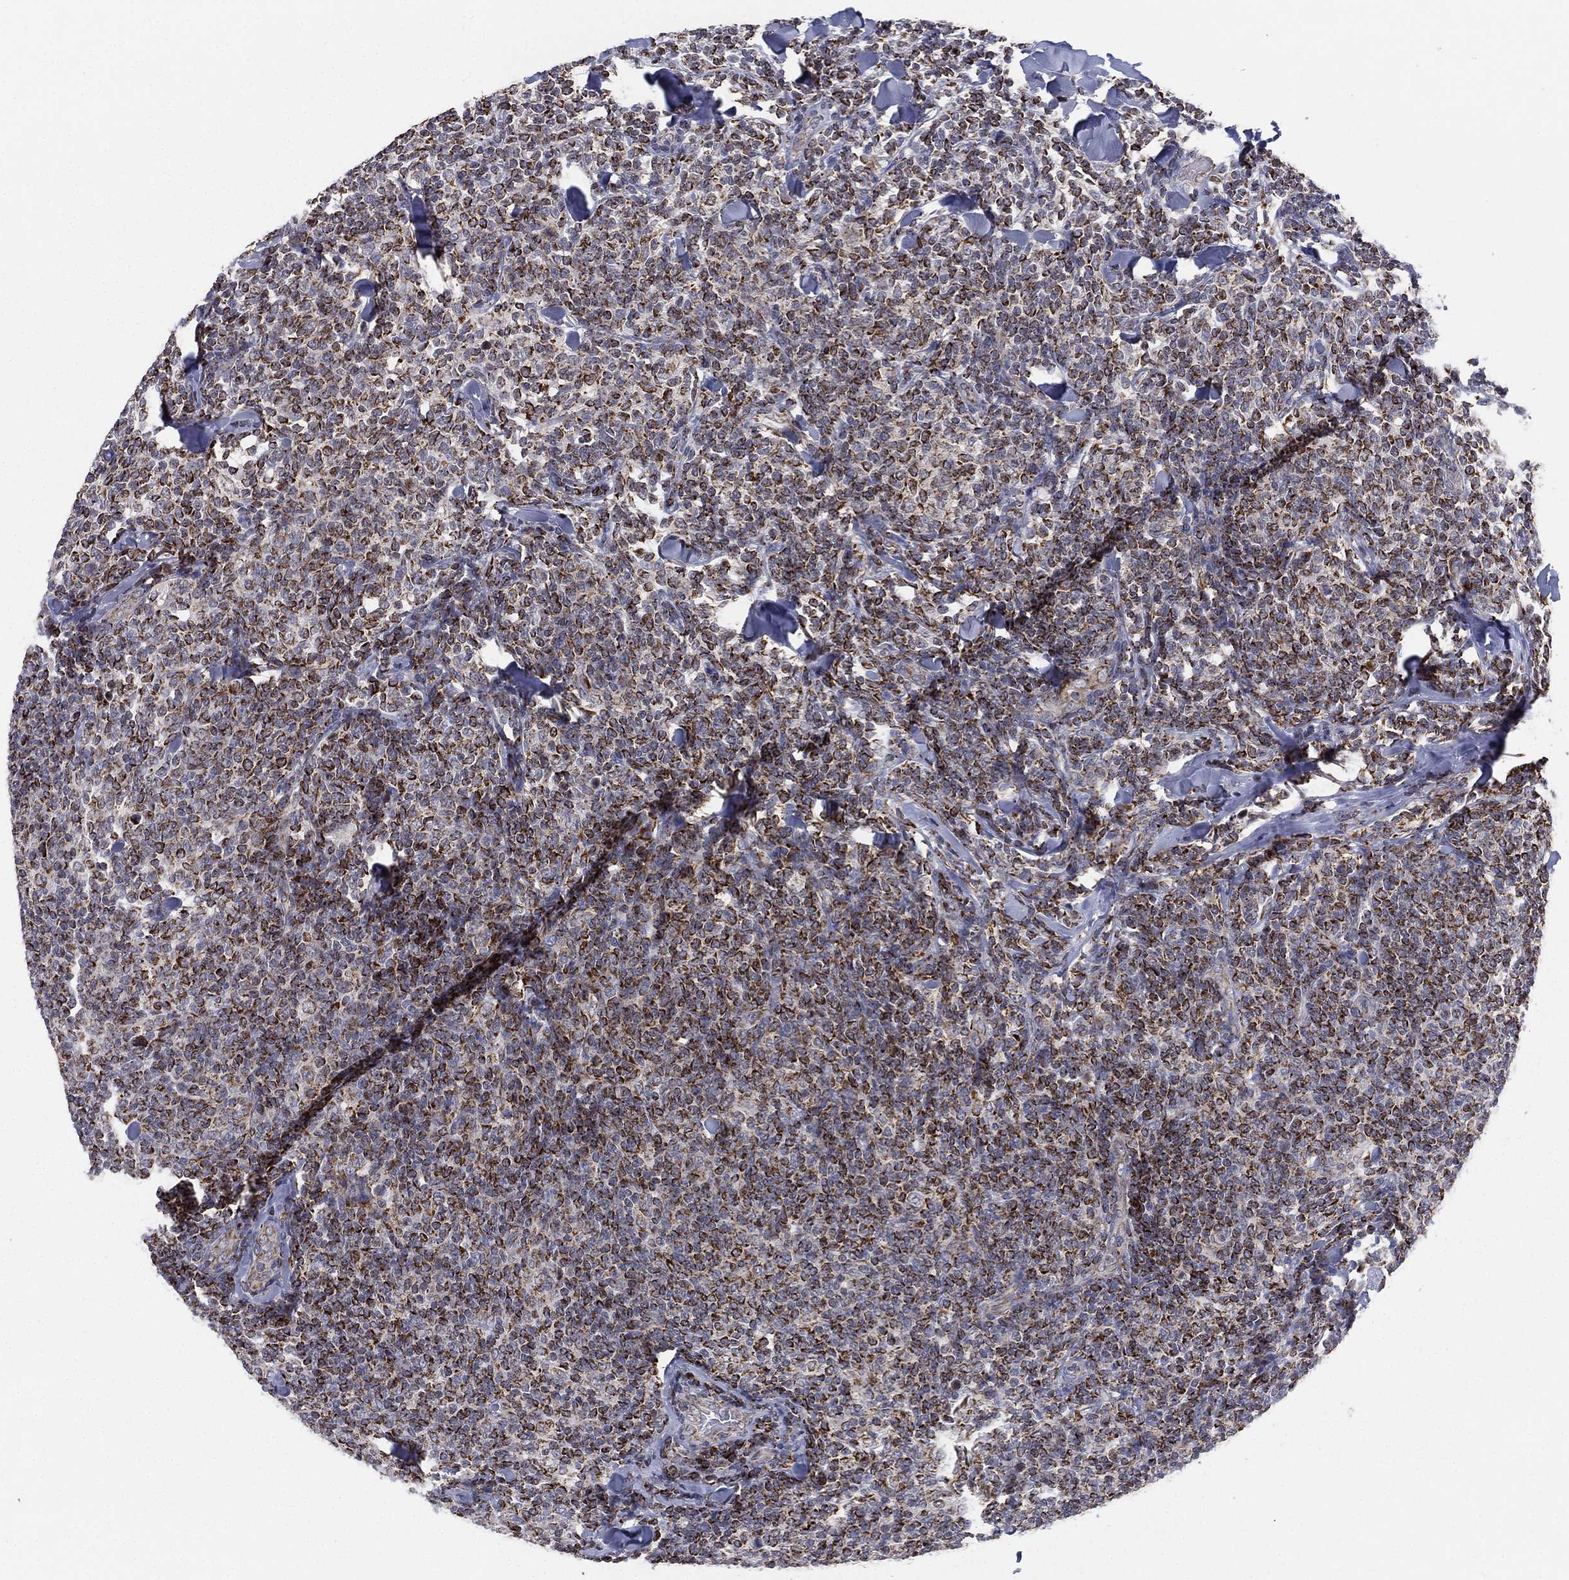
{"staining": {"intensity": "strong", "quantity": ">75%", "location": "cytoplasmic/membranous"}, "tissue": "lymphoma", "cell_type": "Tumor cells", "image_type": "cancer", "snomed": [{"axis": "morphology", "description": "Malignant lymphoma, non-Hodgkin's type, Low grade"}, {"axis": "topography", "description": "Lymph node"}], "caption": "The immunohistochemical stain highlights strong cytoplasmic/membranous staining in tumor cells of lymphoma tissue. (DAB = brown stain, brightfield microscopy at high magnification).", "gene": "PSMG4", "patient": {"sex": "female", "age": 56}}